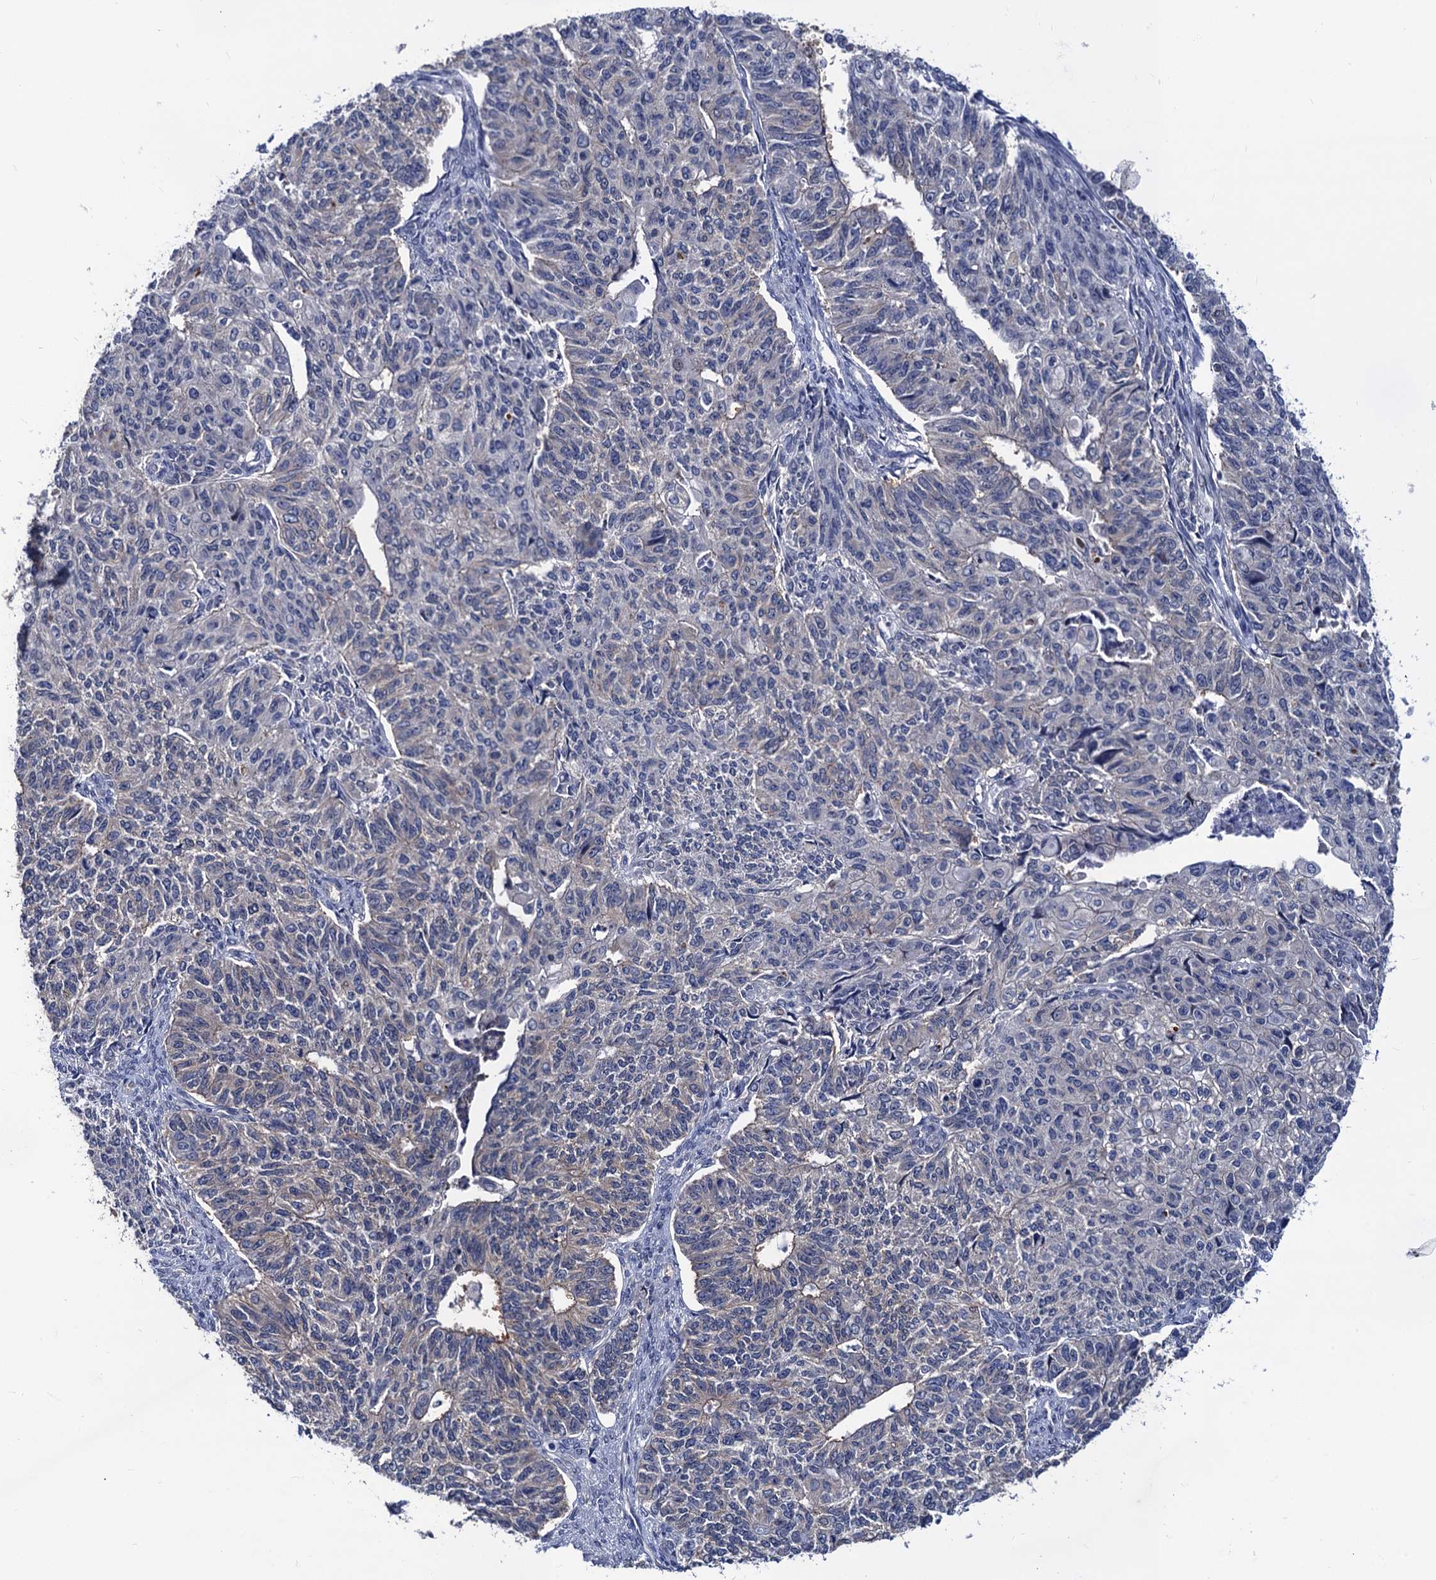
{"staining": {"intensity": "negative", "quantity": "none", "location": "none"}, "tissue": "endometrial cancer", "cell_type": "Tumor cells", "image_type": "cancer", "snomed": [{"axis": "morphology", "description": "Adenocarcinoma, NOS"}, {"axis": "topography", "description": "Endometrium"}], "caption": "IHC of human endometrial cancer (adenocarcinoma) reveals no expression in tumor cells.", "gene": "ZDHHC18", "patient": {"sex": "female", "age": 32}}